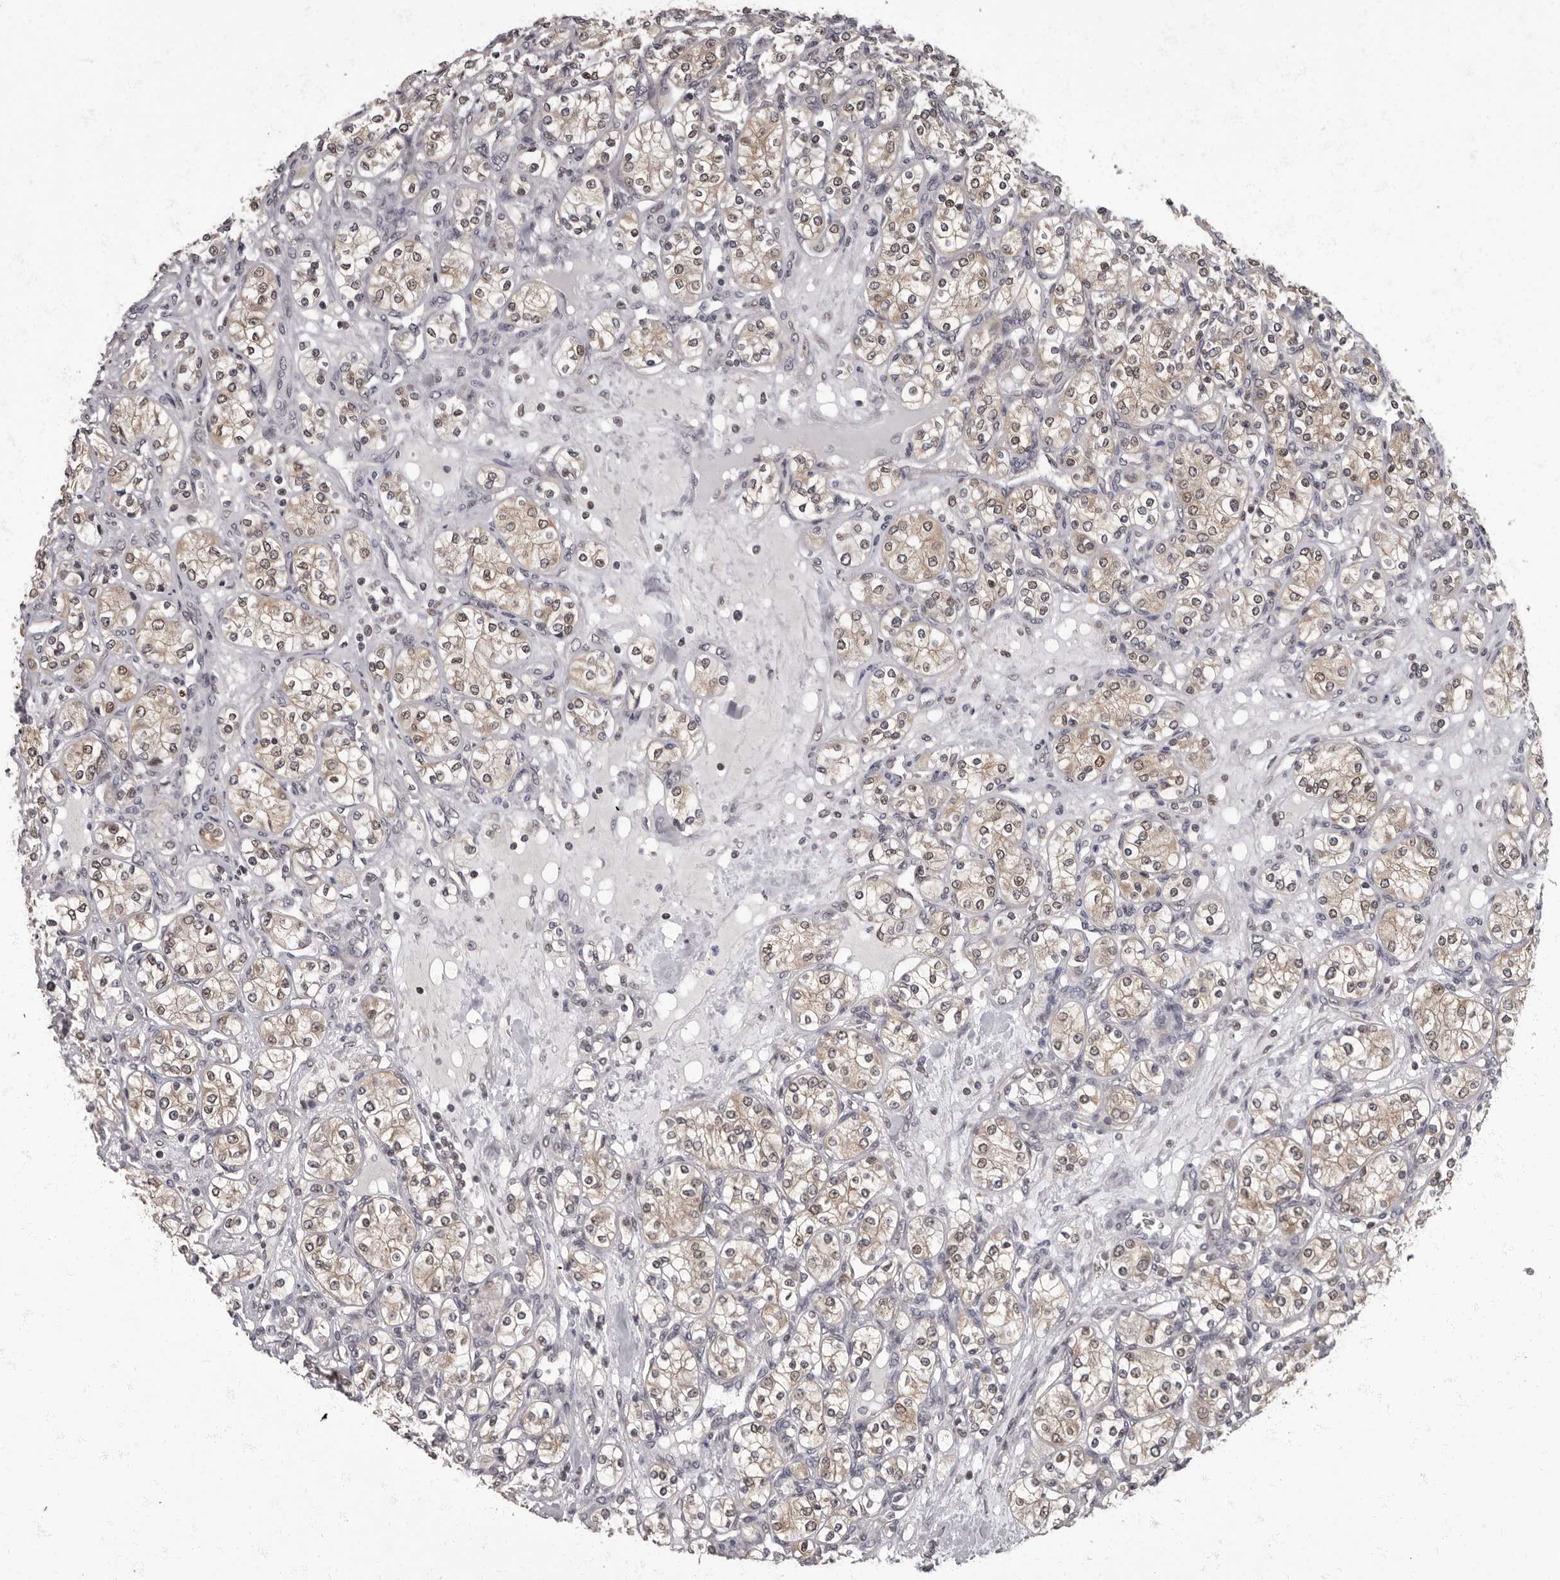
{"staining": {"intensity": "weak", "quantity": ">75%", "location": "cytoplasmic/membranous,nuclear"}, "tissue": "renal cancer", "cell_type": "Tumor cells", "image_type": "cancer", "snomed": [{"axis": "morphology", "description": "Adenocarcinoma, NOS"}, {"axis": "topography", "description": "Kidney"}], "caption": "Protein expression by immunohistochemistry (IHC) demonstrates weak cytoplasmic/membranous and nuclear positivity in approximately >75% of tumor cells in renal adenocarcinoma.", "gene": "C1orf50", "patient": {"sex": "male", "age": 77}}